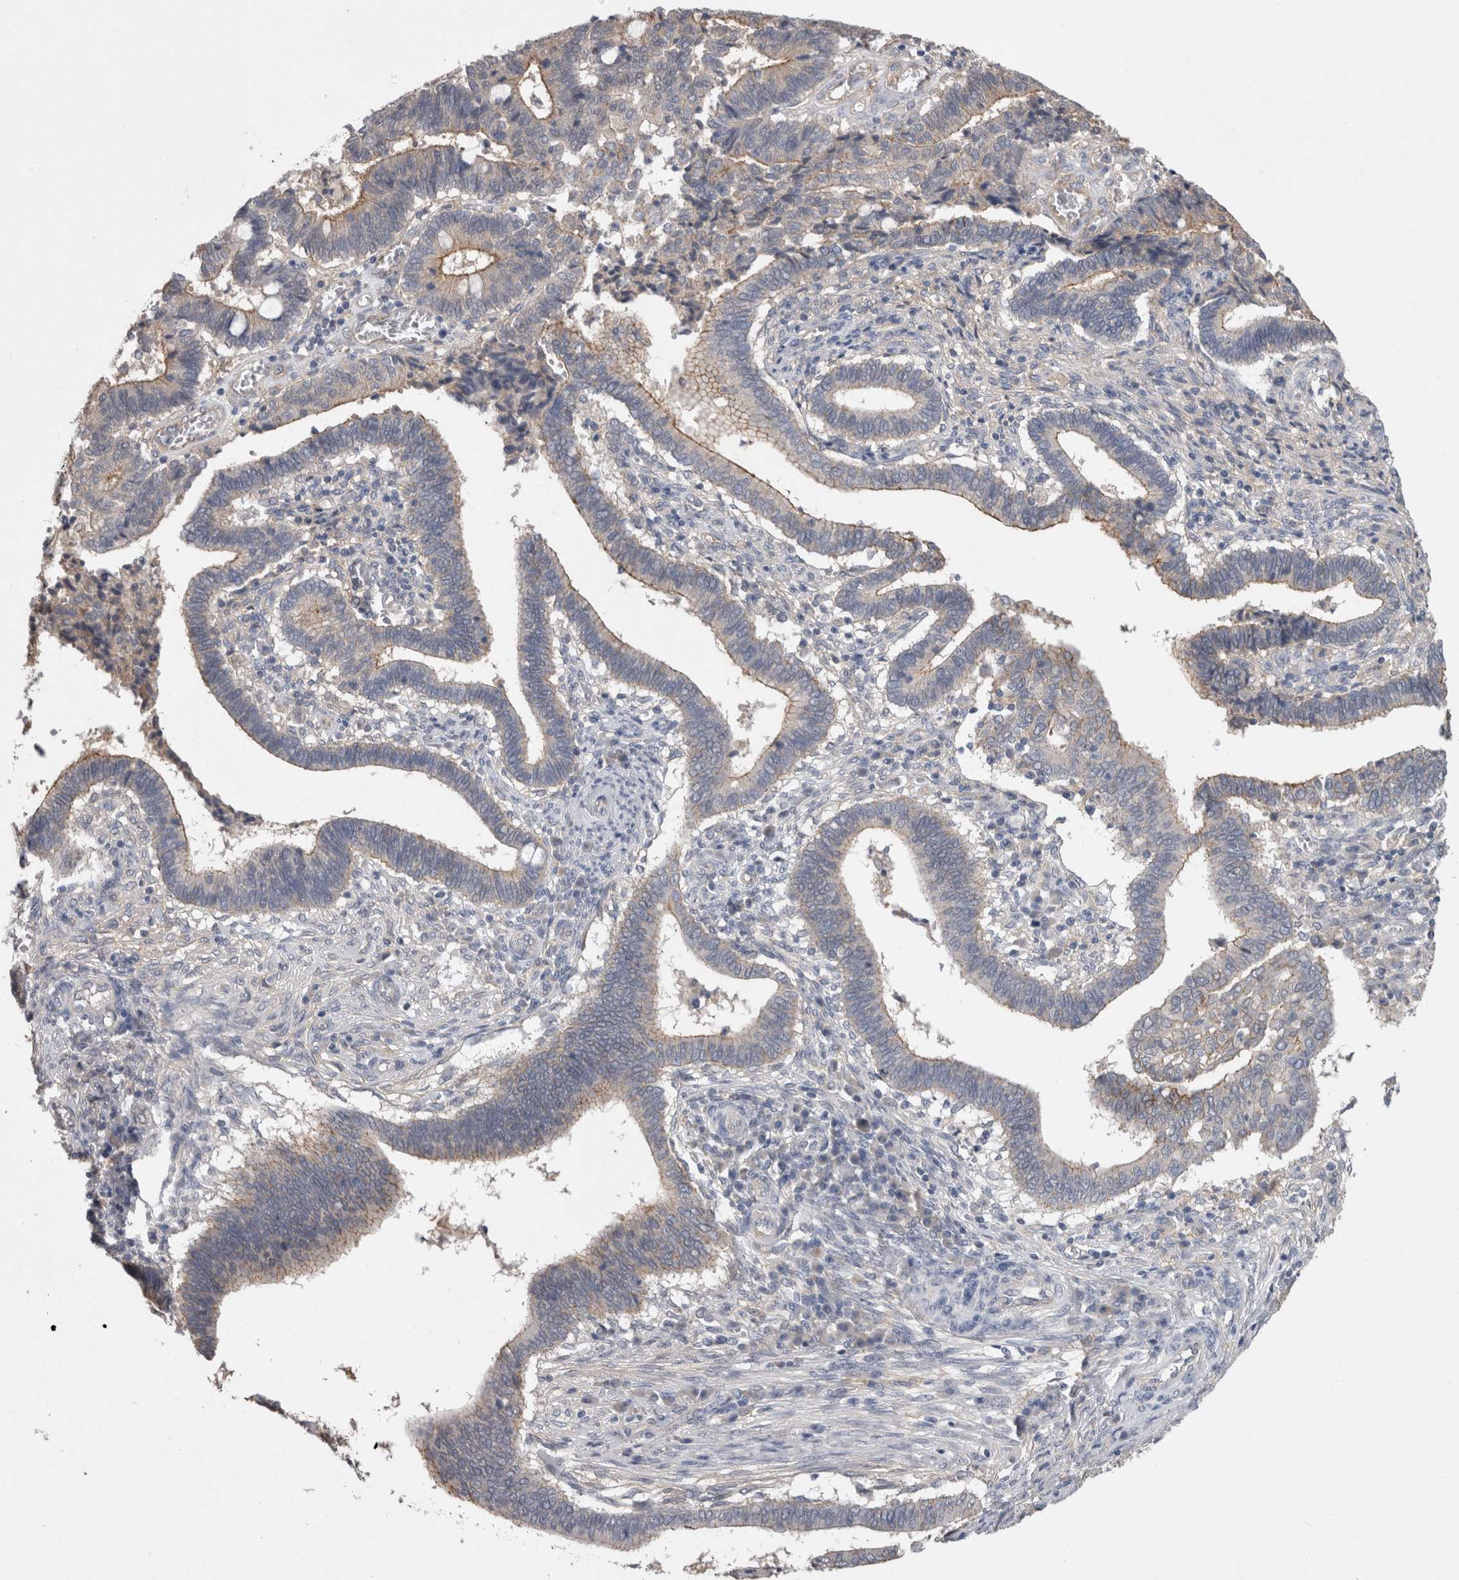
{"staining": {"intensity": "moderate", "quantity": "25%-75%", "location": "cytoplasmic/membranous"}, "tissue": "cervical cancer", "cell_type": "Tumor cells", "image_type": "cancer", "snomed": [{"axis": "morphology", "description": "Adenocarcinoma, NOS"}, {"axis": "topography", "description": "Cervix"}], "caption": "Immunohistochemical staining of human cervical cancer demonstrates medium levels of moderate cytoplasmic/membranous expression in about 25%-75% of tumor cells. The staining was performed using DAB, with brown indicating positive protein expression. Nuclei are stained blue with hematoxylin.", "gene": "NECTIN2", "patient": {"sex": "female", "age": 44}}